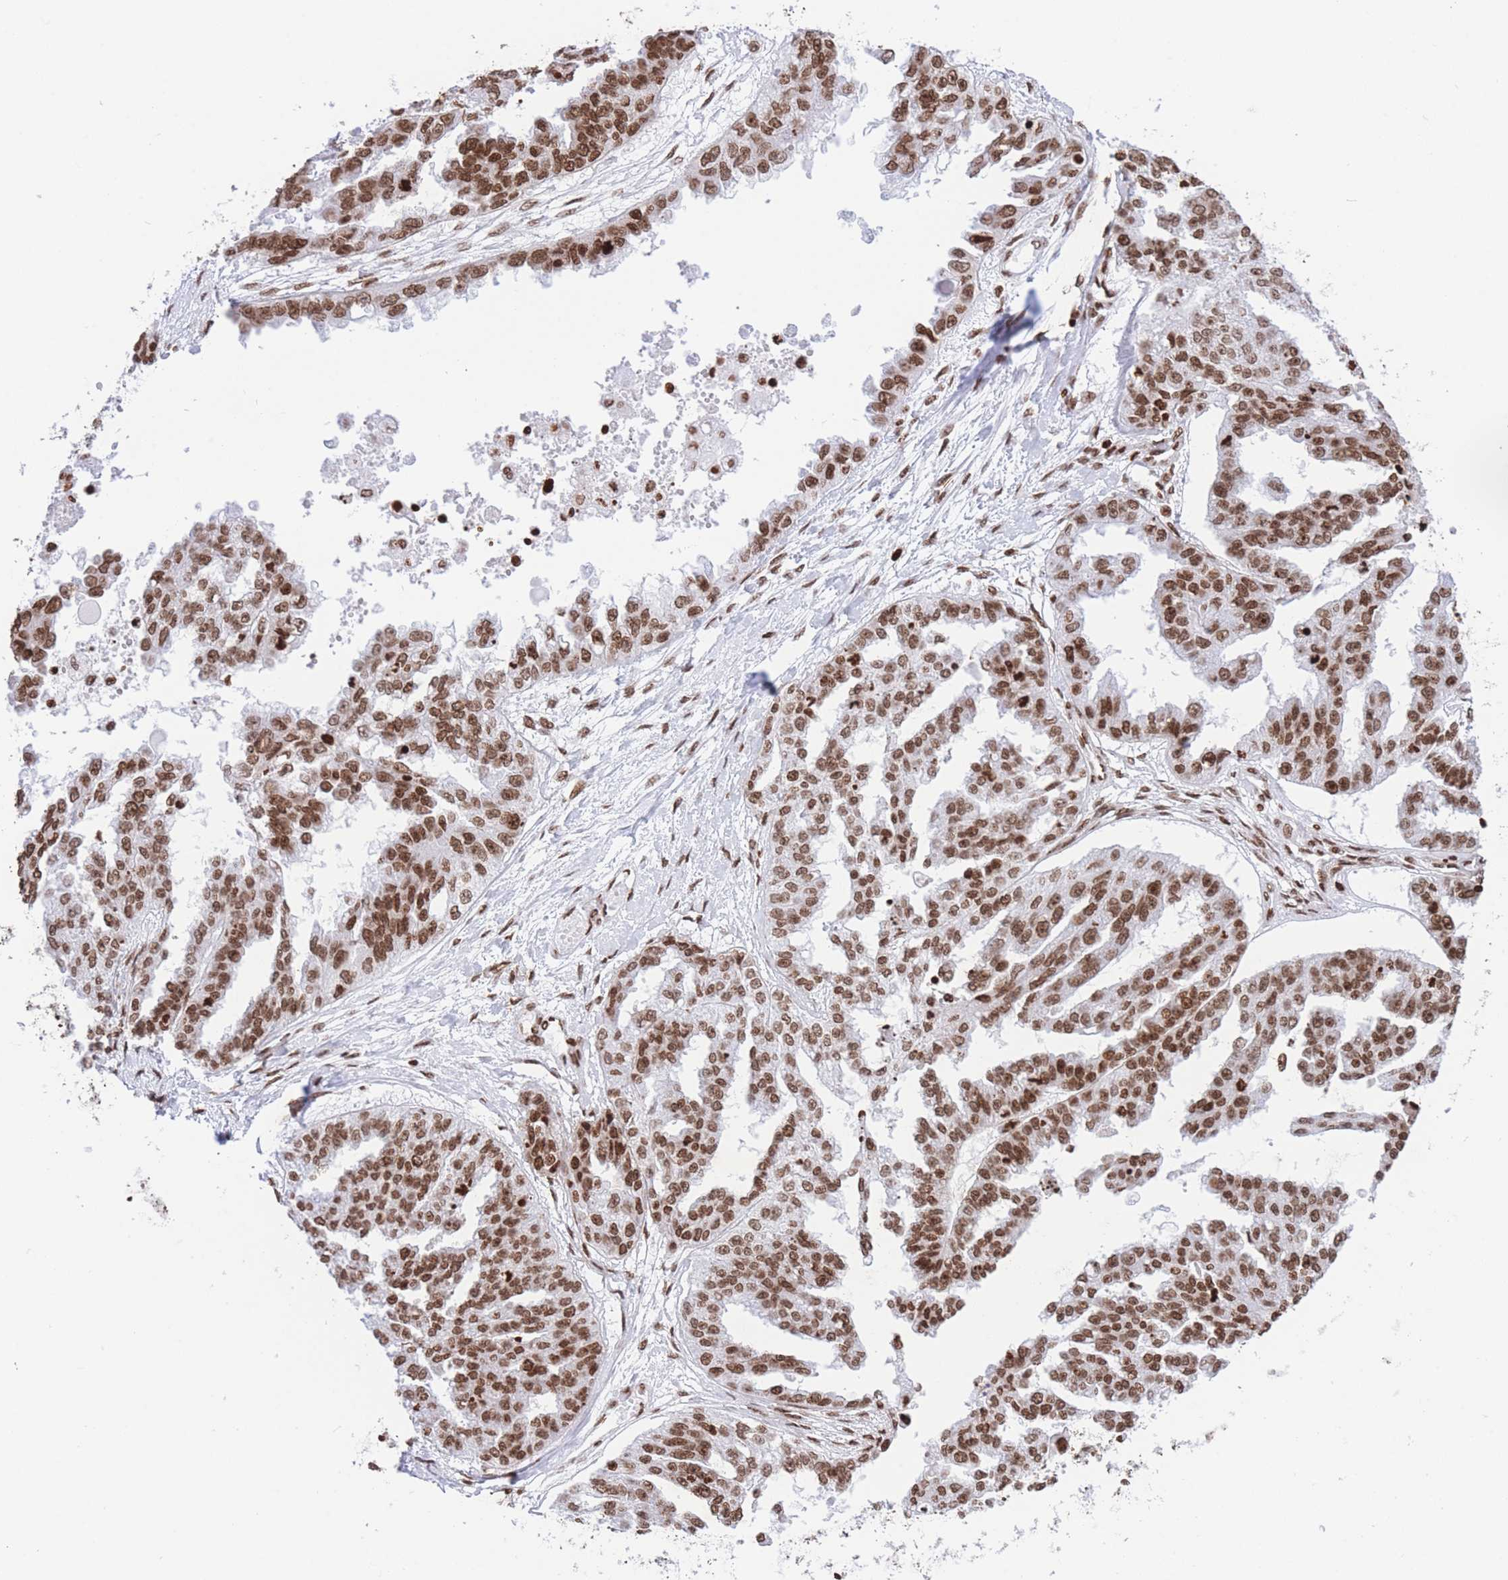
{"staining": {"intensity": "moderate", "quantity": ">75%", "location": "nuclear"}, "tissue": "ovarian cancer", "cell_type": "Tumor cells", "image_type": "cancer", "snomed": [{"axis": "morphology", "description": "Cystadenocarcinoma, serous, NOS"}, {"axis": "topography", "description": "Ovary"}], "caption": "An image of human ovarian serous cystadenocarcinoma stained for a protein exhibits moderate nuclear brown staining in tumor cells.", "gene": "H2BC11", "patient": {"sex": "female", "age": 58}}